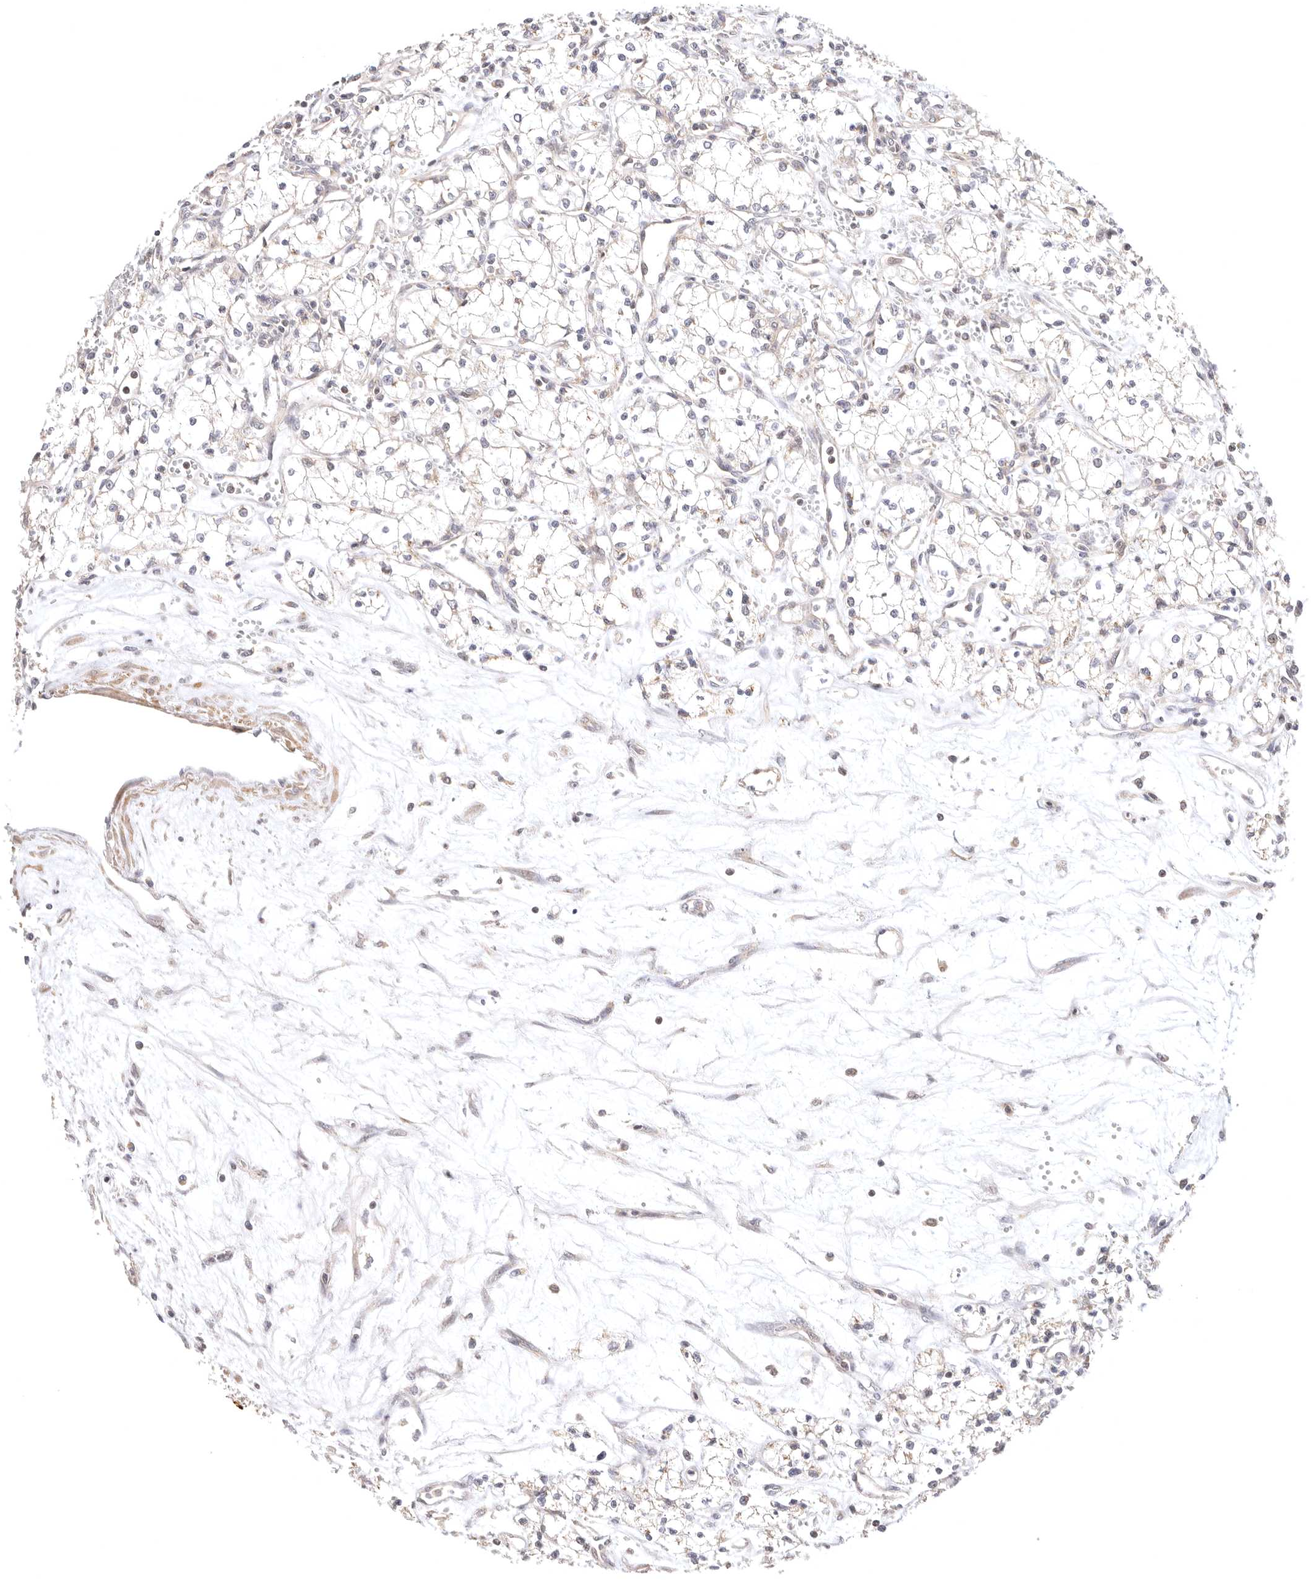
{"staining": {"intensity": "negative", "quantity": "none", "location": "none"}, "tissue": "renal cancer", "cell_type": "Tumor cells", "image_type": "cancer", "snomed": [{"axis": "morphology", "description": "Adenocarcinoma, NOS"}, {"axis": "topography", "description": "Kidney"}], "caption": "The image reveals no staining of tumor cells in renal cancer (adenocarcinoma).", "gene": "KCMF1", "patient": {"sex": "male", "age": 59}}